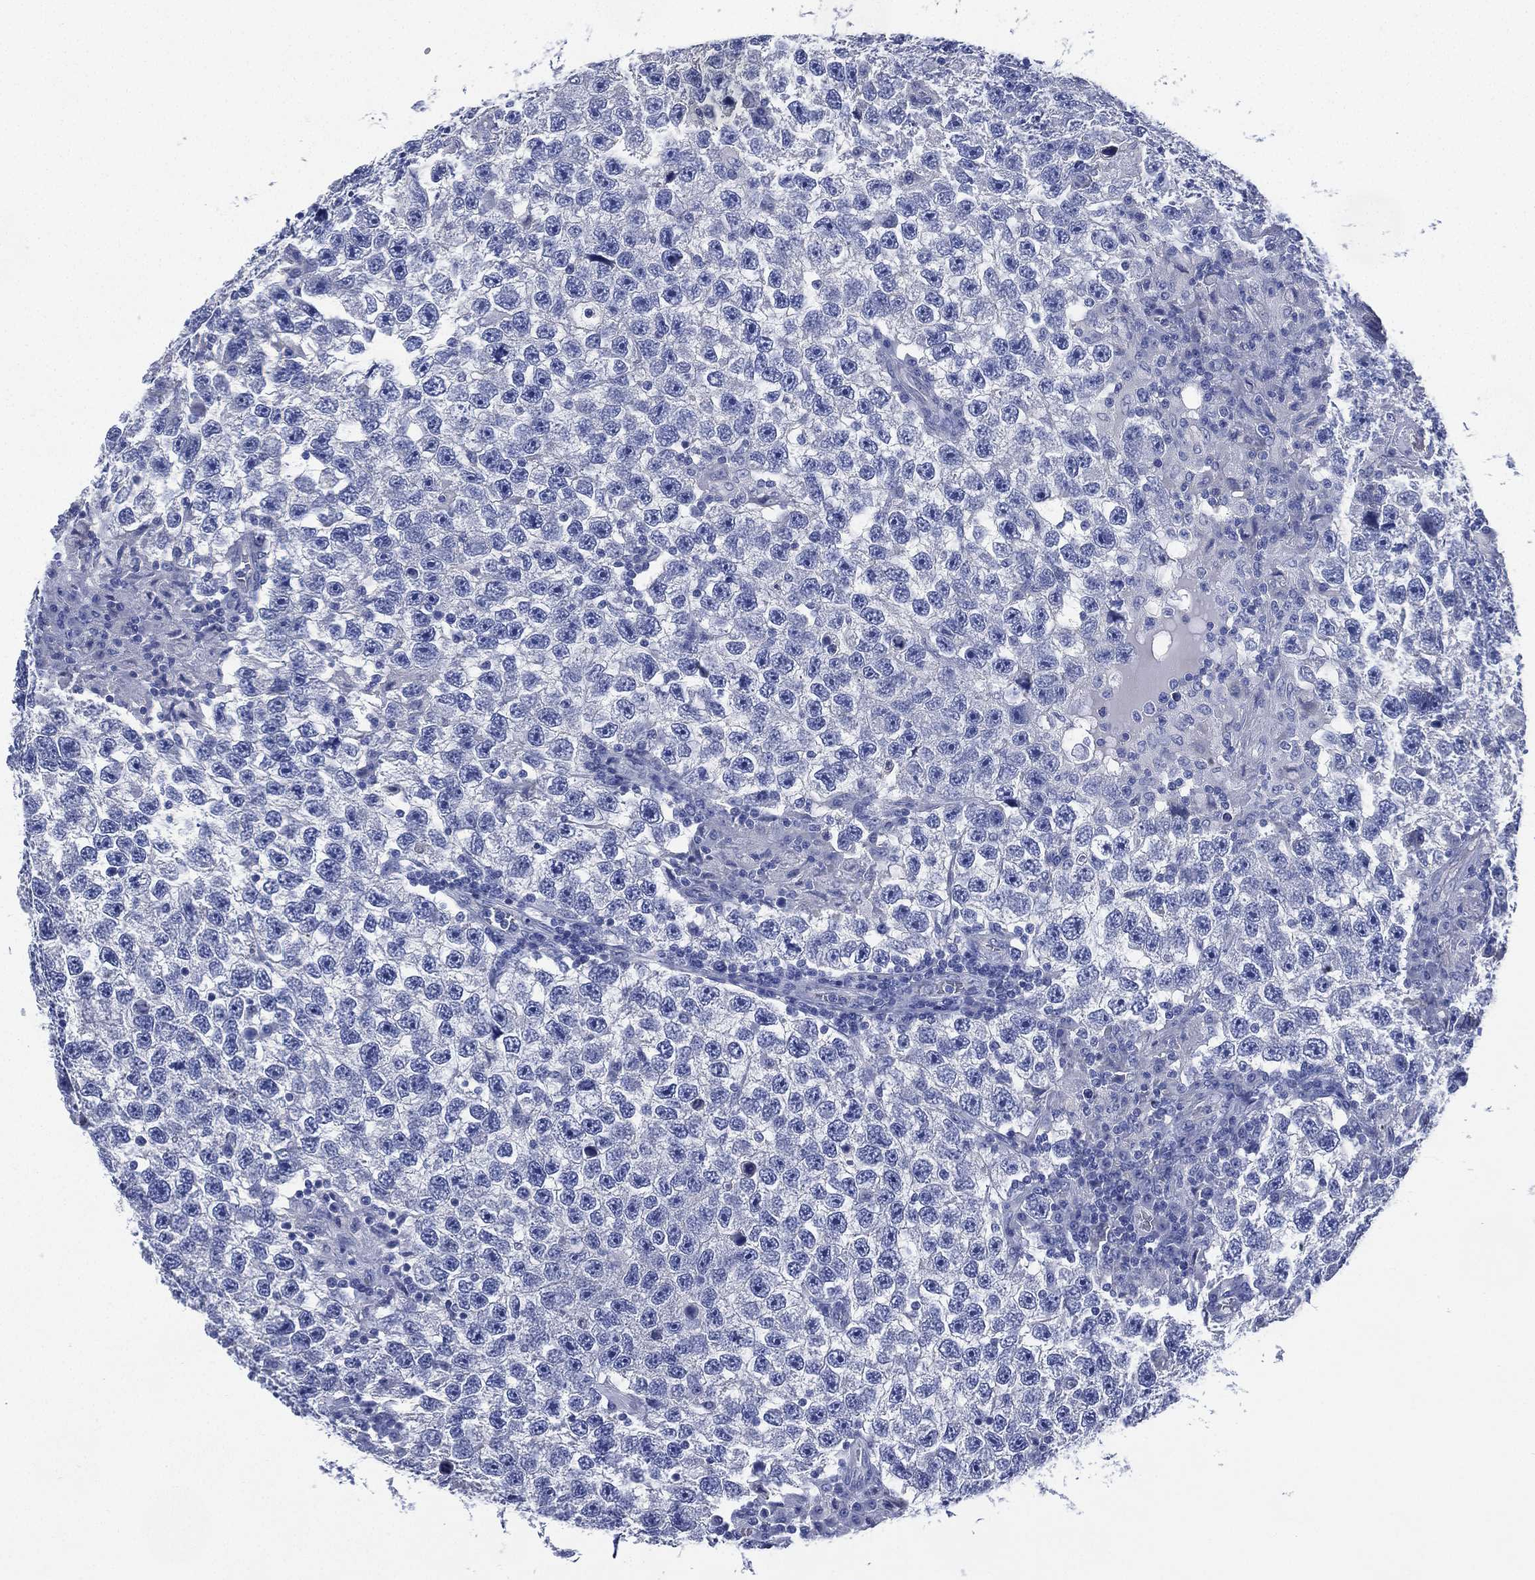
{"staining": {"intensity": "negative", "quantity": "none", "location": "none"}, "tissue": "testis cancer", "cell_type": "Tumor cells", "image_type": "cancer", "snomed": [{"axis": "morphology", "description": "Seminoma, NOS"}, {"axis": "topography", "description": "Testis"}], "caption": "Immunohistochemical staining of testis cancer shows no significant positivity in tumor cells.", "gene": "CCDC70", "patient": {"sex": "male", "age": 26}}